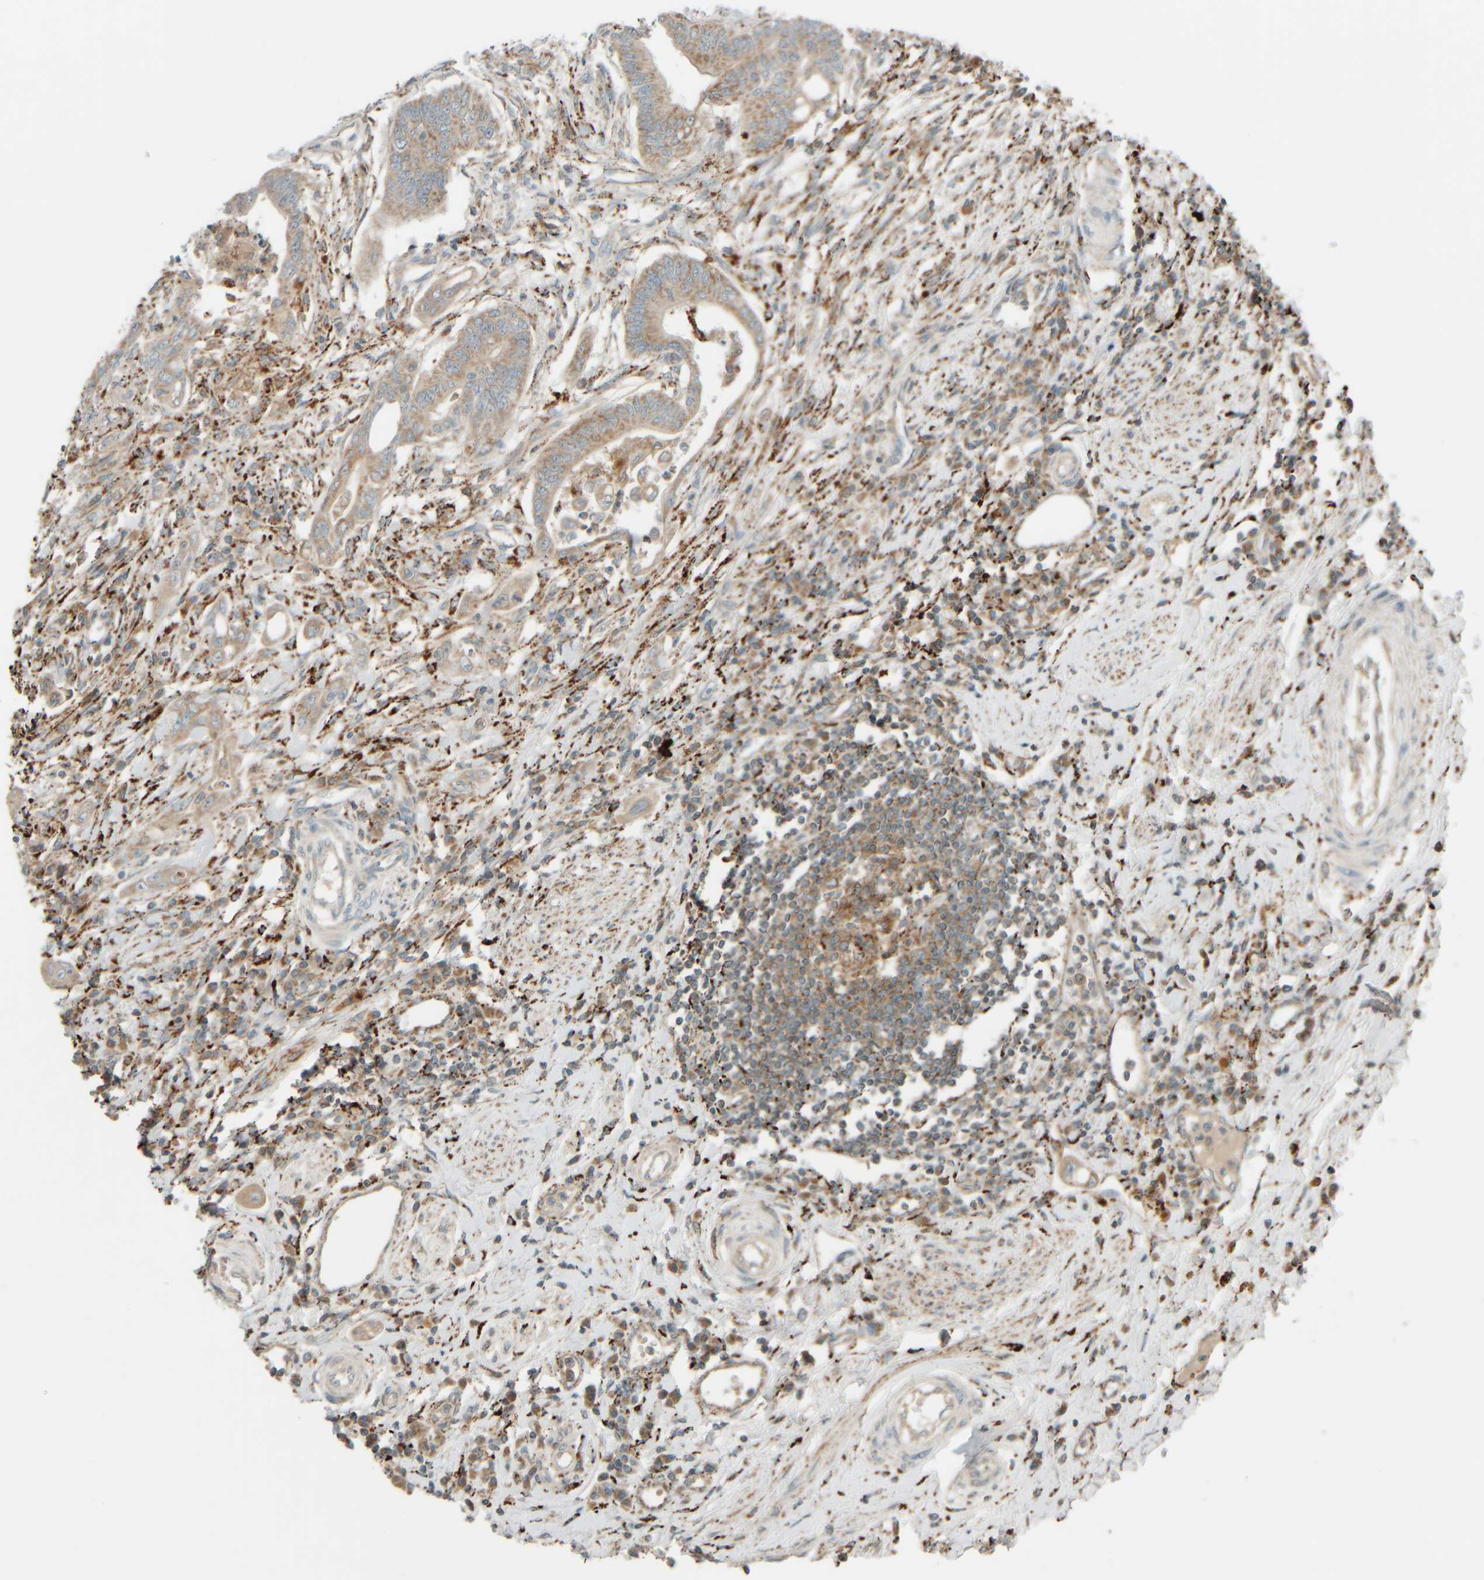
{"staining": {"intensity": "moderate", "quantity": ">75%", "location": "cytoplasmic/membranous"}, "tissue": "colorectal cancer", "cell_type": "Tumor cells", "image_type": "cancer", "snomed": [{"axis": "morphology", "description": "Adenoma, NOS"}, {"axis": "morphology", "description": "Adenocarcinoma, NOS"}, {"axis": "topography", "description": "Colon"}], "caption": "Immunohistochemical staining of human adenocarcinoma (colorectal) exhibits moderate cytoplasmic/membranous protein positivity in about >75% of tumor cells. The staining is performed using DAB brown chromogen to label protein expression. The nuclei are counter-stained blue using hematoxylin.", "gene": "SPAG5", "patient": {"sex": "male", "age": 79}}